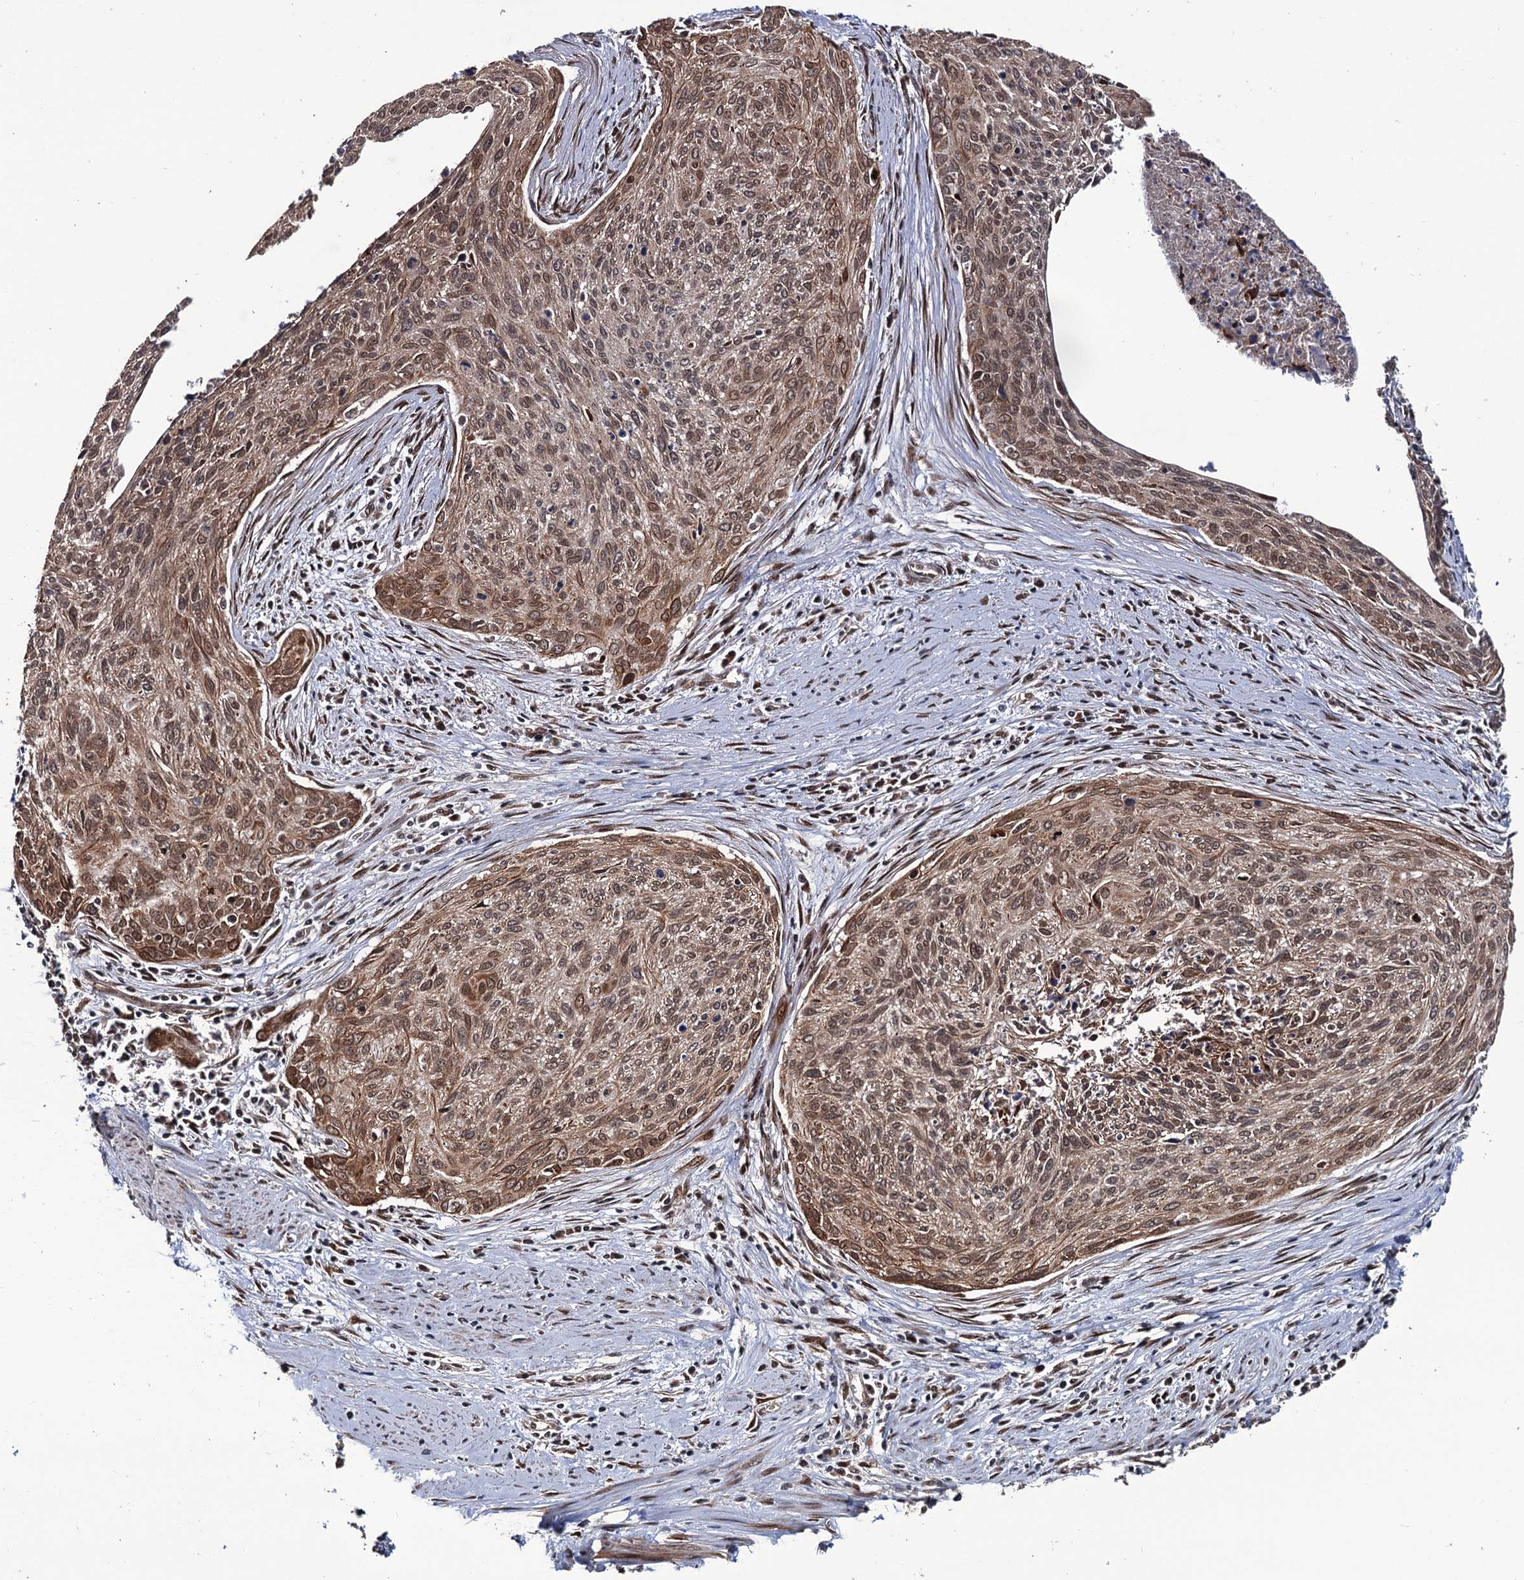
{"staining": {"intensity": "moderate", "quantity": ">75%", "location": "cytoplasmic/membranous,nuclear"}, "tissue": "cervical cancer", "cell_type": "Tumor cells", "image_type": "cancer", "snomed": [{"axis": "morphology", "description": "Squamous cell carcinoma, NOS"}, {"axis": "topography", "description": "Cervix"}], "caption": "Immunohistochemical staining of human squamous cell carcinoma (cervical) reveals moderate cytoplasmic/membranous and nuclear protein expression in approximately >75% of tumor cells.", "gene": "LRRC63", "patient": {"sex": "female", "age": 55}}